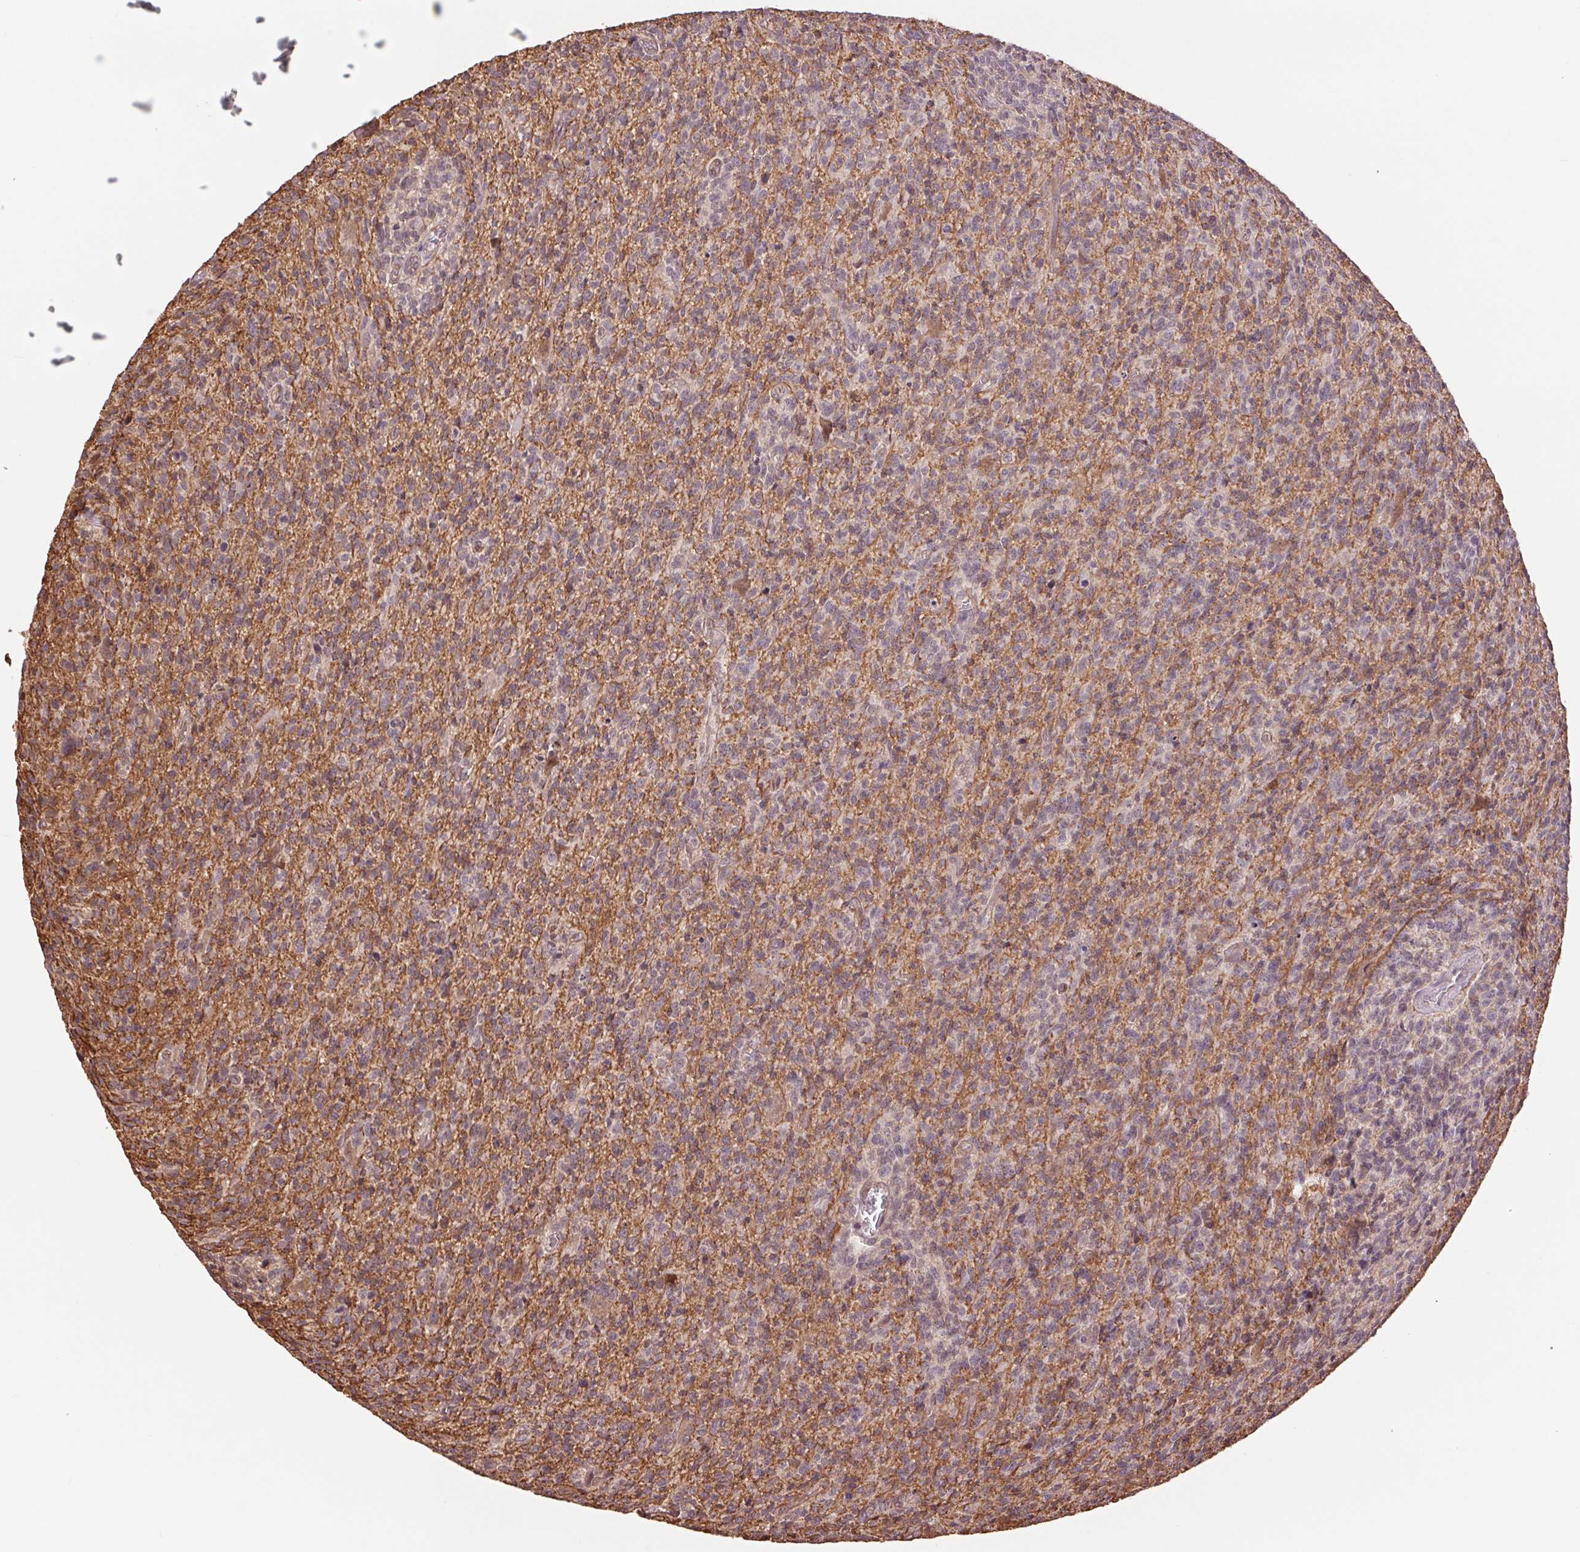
{"staining": {"intensity": "negative", "quantity": "none", "location": "none"}, "tissue": "glioma", "cell_type": "Tumor cells", "image_type": "cancer", "snomed": [{"axis": "morphology", "description": "Glioma, malignant, High grade"}, {"axis": "topography", "description": "Brain"}], "caption": "Immunohistochemistry (IHC) image of human glioma stained for a protein (brown), which shows no positivity in tumor cells.", "gene": "PALM", "patient": {"sex": "male", "age": 76}}